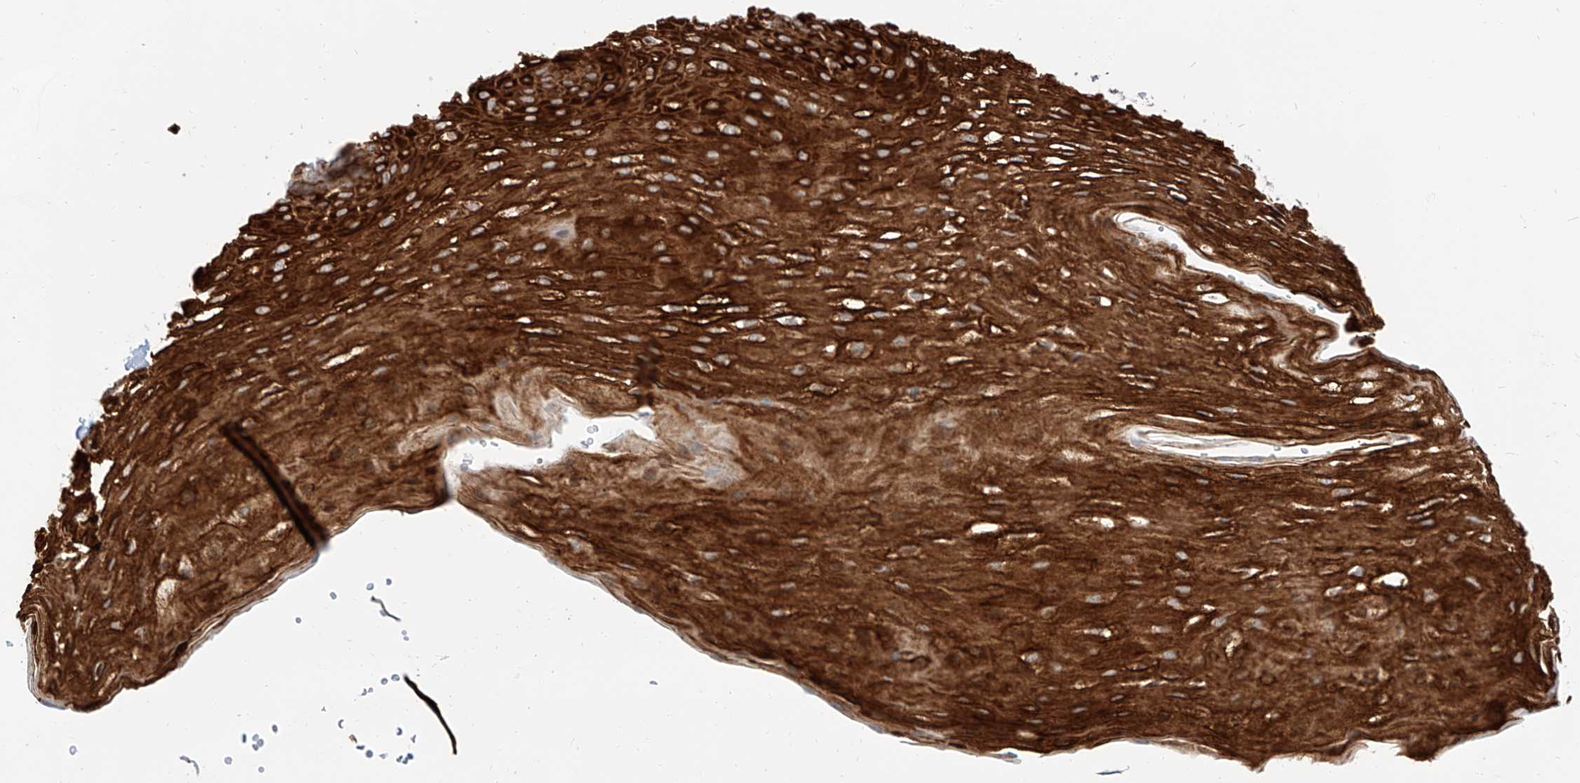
{"staining": {"intensity": "strong", "quantity": ">75%", "location": "cytoplasmic/membranous"}, "tissue": "esophagus", "cell_type": "Squamous epithelial cells", "image_type": "normal", "snomed": [{"axis": "morphology", "description": "Normal tissue, NOS"}, {"axis": "topography", "description": "Esophagus"}], "caption": "Squamous epithelial cells reveal strong cytoplasmic/membranous staining in about >75% of cells in unremarkable esophagus.", "gene": "ISCA2", "patient": {"sex": "female", "age": 66}}